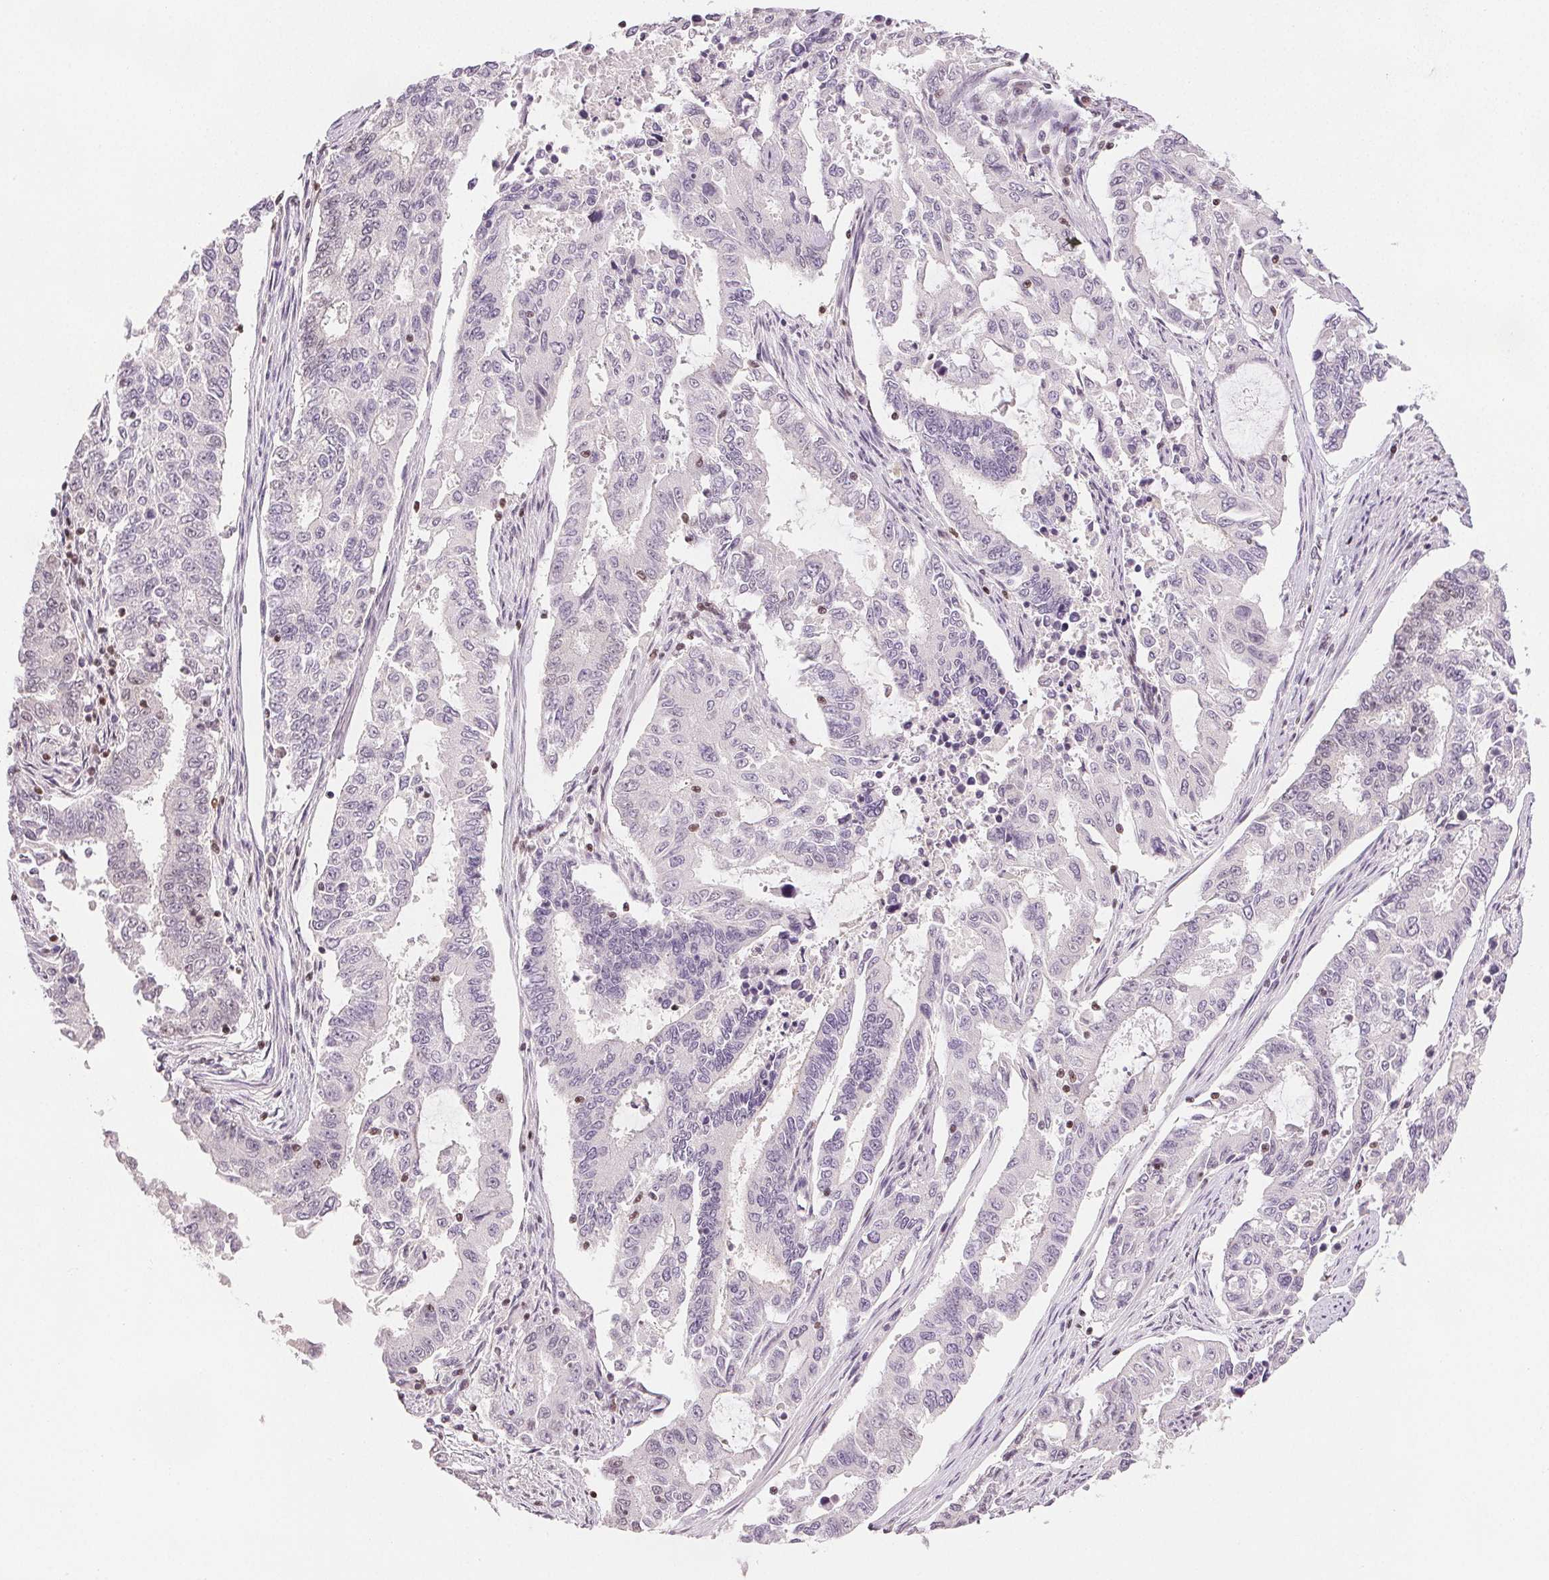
{"staining": {"intensity": "negative", "quantity": "none", "location": "none"}, "tissue": "endometrial cancer", "cell_type": "Tumor cells", "image_type": "cancer", "snomed": [{"axis": "morphology", "description": "Adenocarcinoma, NOS"}, {"axis": "topography", "description": "Uterus"}], "caption": "Immunohistochemical staining of human endometrial cancer (adenocarcinoma) reveals no significant expression in tumor cells.", "gene": "RUNX2", "patient": {"sex": "female", "age": 59}}